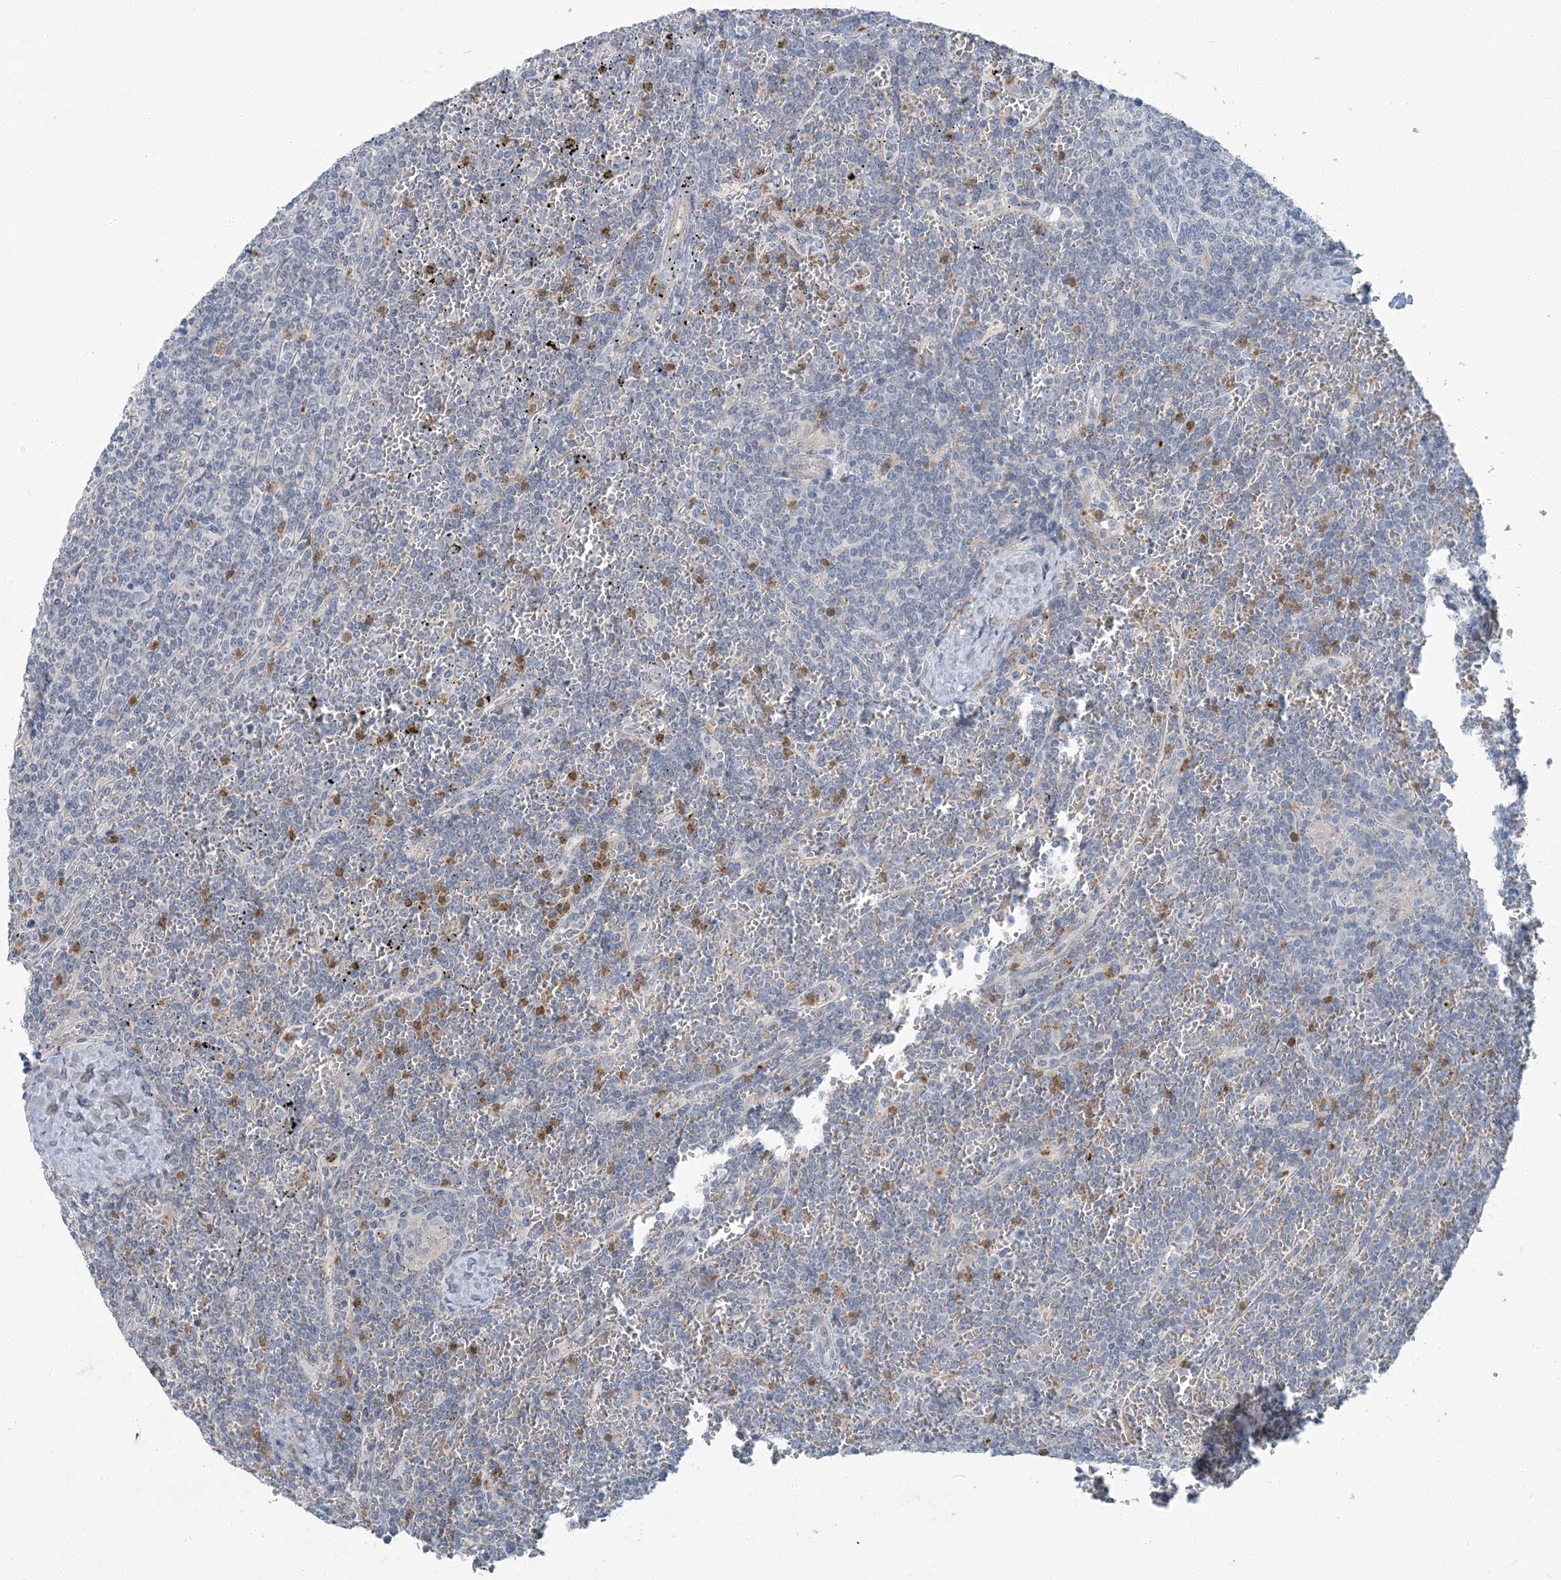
{"staining": {"intensity": "negative", "quantity": "none", "location": "none"}, "tissue": "lymphoma", "cell_type": "Tumor cells", "image_type": "cancer", "snomed": [{"axis": "morphology", "description": "Malignant lymphoma, non-Hodgkin's type, Low grade"}, {"axis": "topography", "description": "Spleen"}], "caption": "DAB (3,3'-diaminobenzidine) immunohistochemical staining of lymphoma demonstrates no significant staining in tumor cells. (Brightfield microscopy of DAB (3,3'-diaminobenzidine) immunohistochemistry at high magnification).", "gene": "EPHA4", "patient": {"sex": "female", "age": 19}}